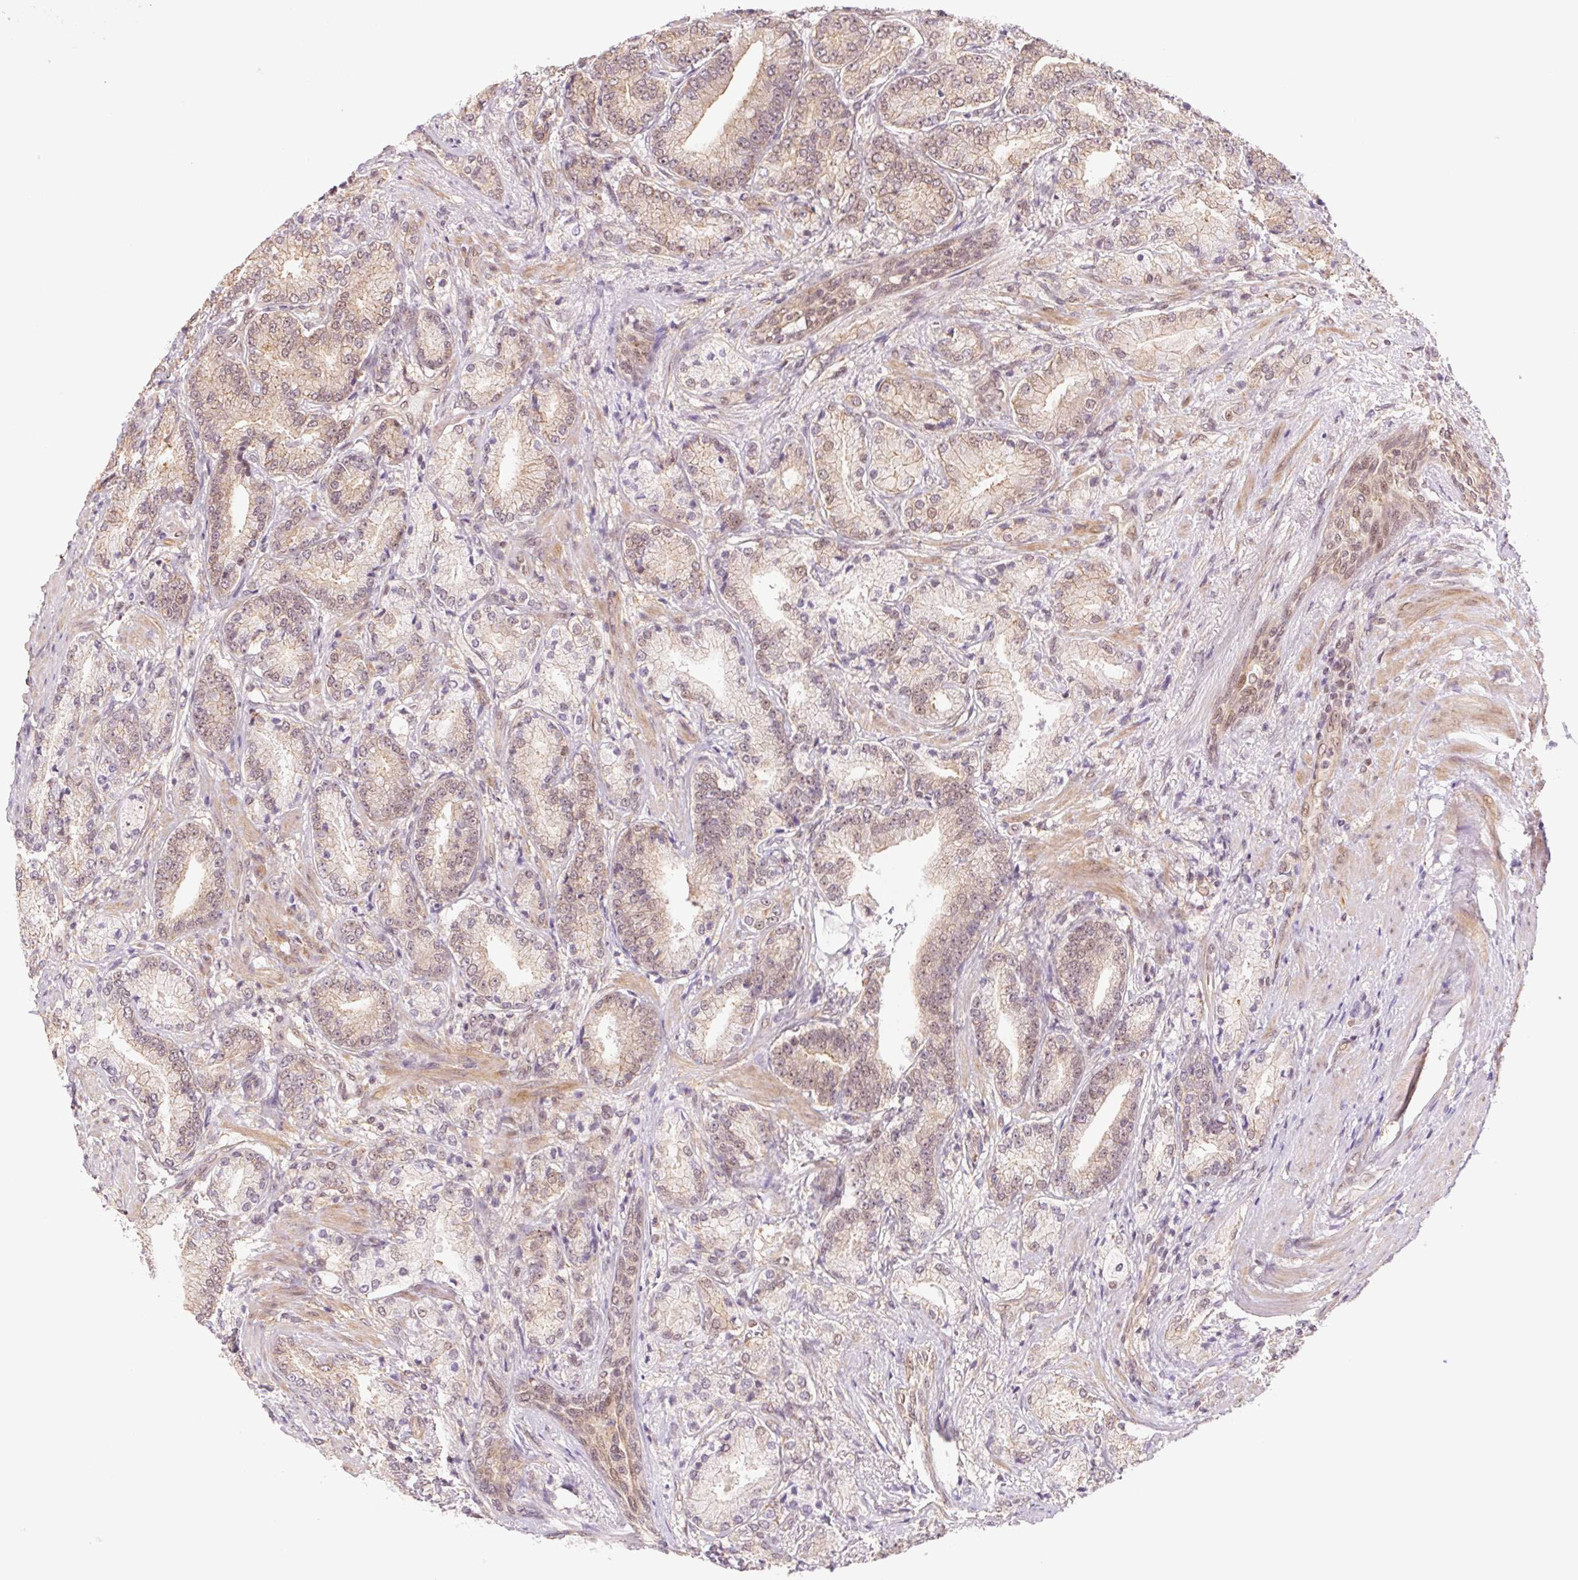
{"staining": {"intensity": "weak", "quantity": ">75%", "location": "cytoplasmic/membranous,nuclear"}, "tissue": "prostate cancer", "cell_type": "Tumor cells", "image_type": "cancer", "snomed": [{"axis": "morphology", "description": "Adenocarcinoma, High grade"}, {"axis": "topography", "description": "Prostate and seminal vesicle, NOS"}], "caption": "Prostate cancer was stained to show a protein in brown. There is low levels of weak cytoplasmic/membranous and nuclear expression in approximately >75% of tumor cells. (IHC, brightfield microscopy, high magnification).", "gene": "CWC25", "patient": {"sex": "male", "age": 61}}